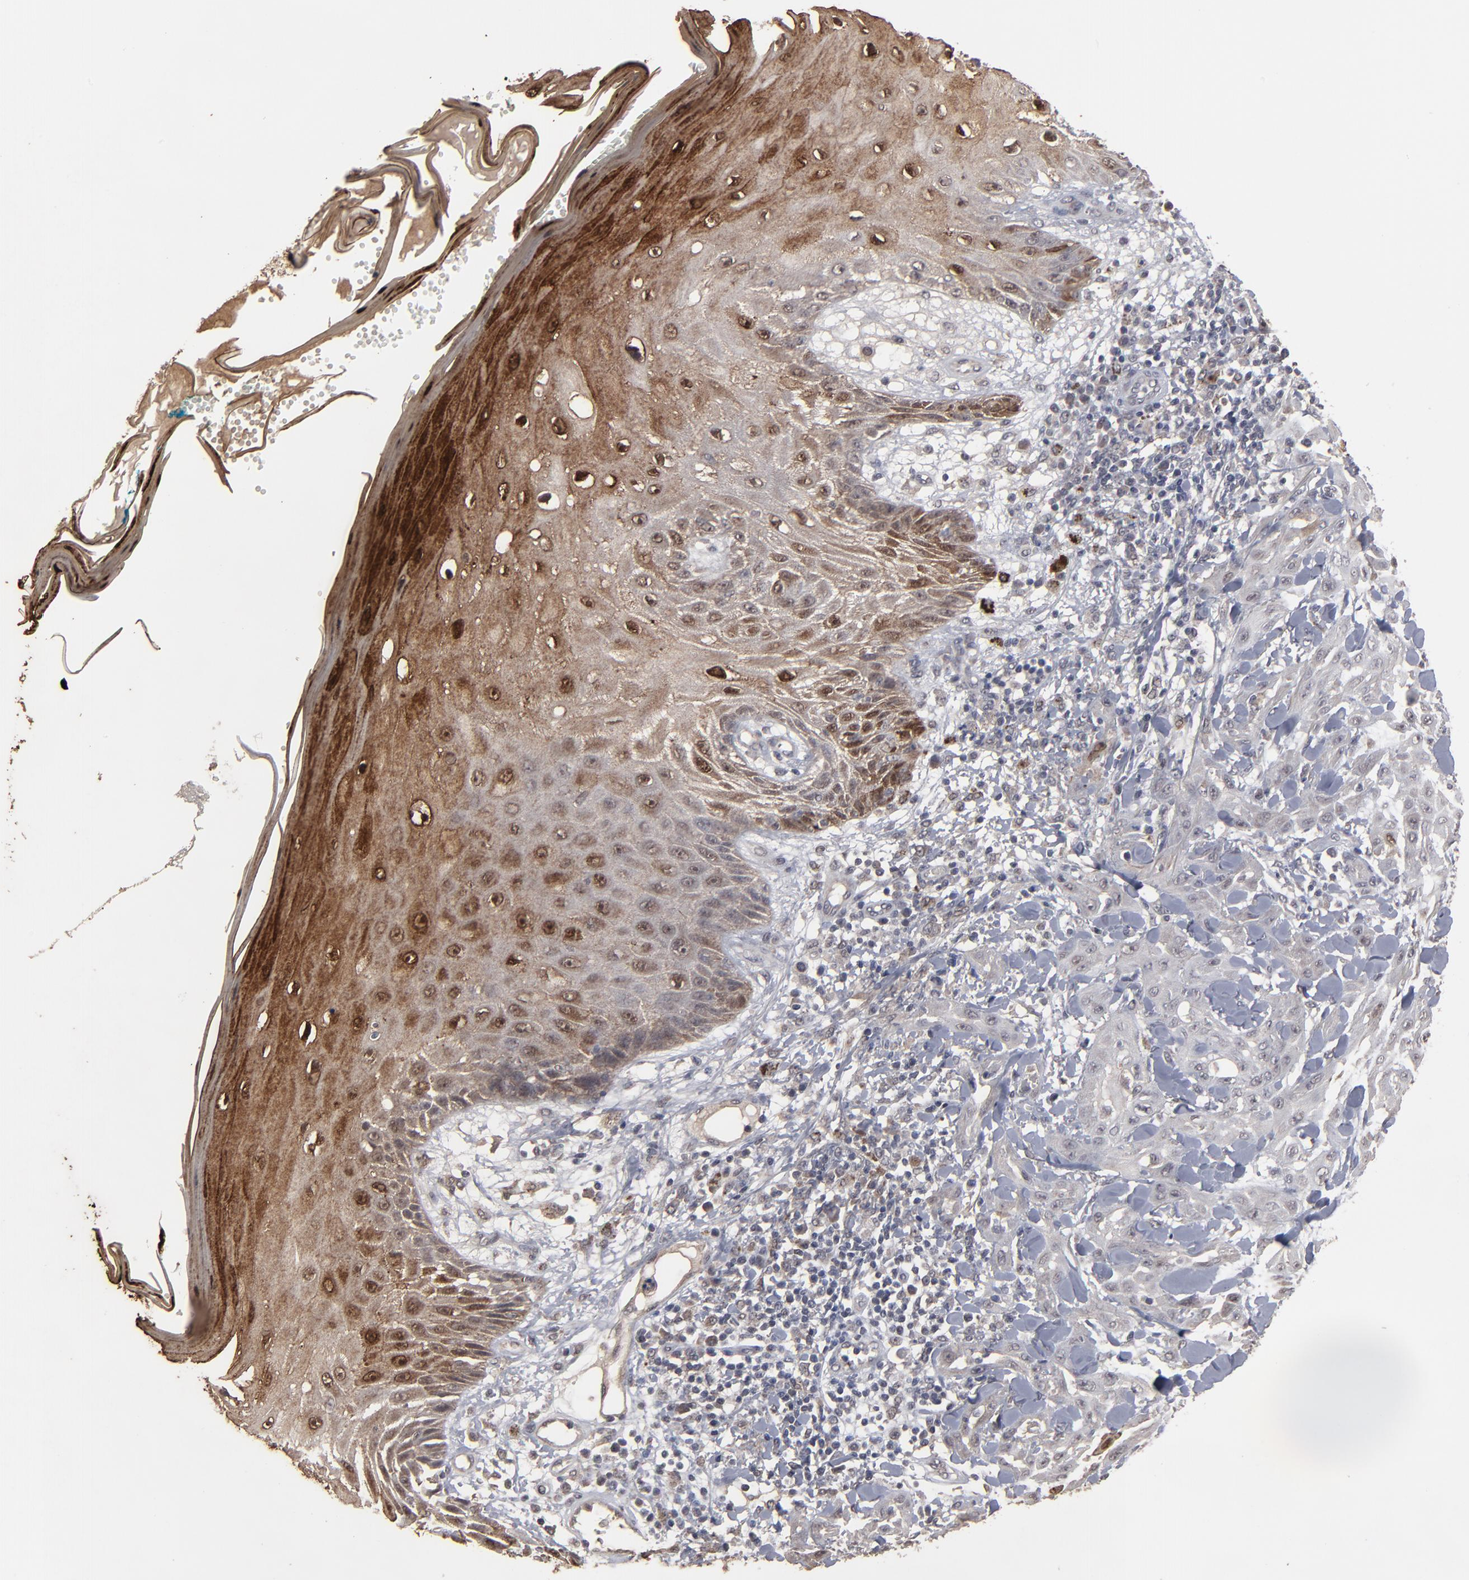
{"staining": {"intensity": "weak", "quantity": "<25%", "location": "nuclear"}, "tissue": "skin cancer", "cell_type": "Tumor cells", "image_type": "cancer", "snomed": [{"axis": "morphology", "description": "Squamous cell carcinoma, NOS"}, {"axis": "topography", "description": "Skin"}], "caption": "Tumor cells show no significant protein positivity in squamous cell carcinoma (skin).", "gene": "SLC22A17", "patient": {"sex": "male", "age": 24}}